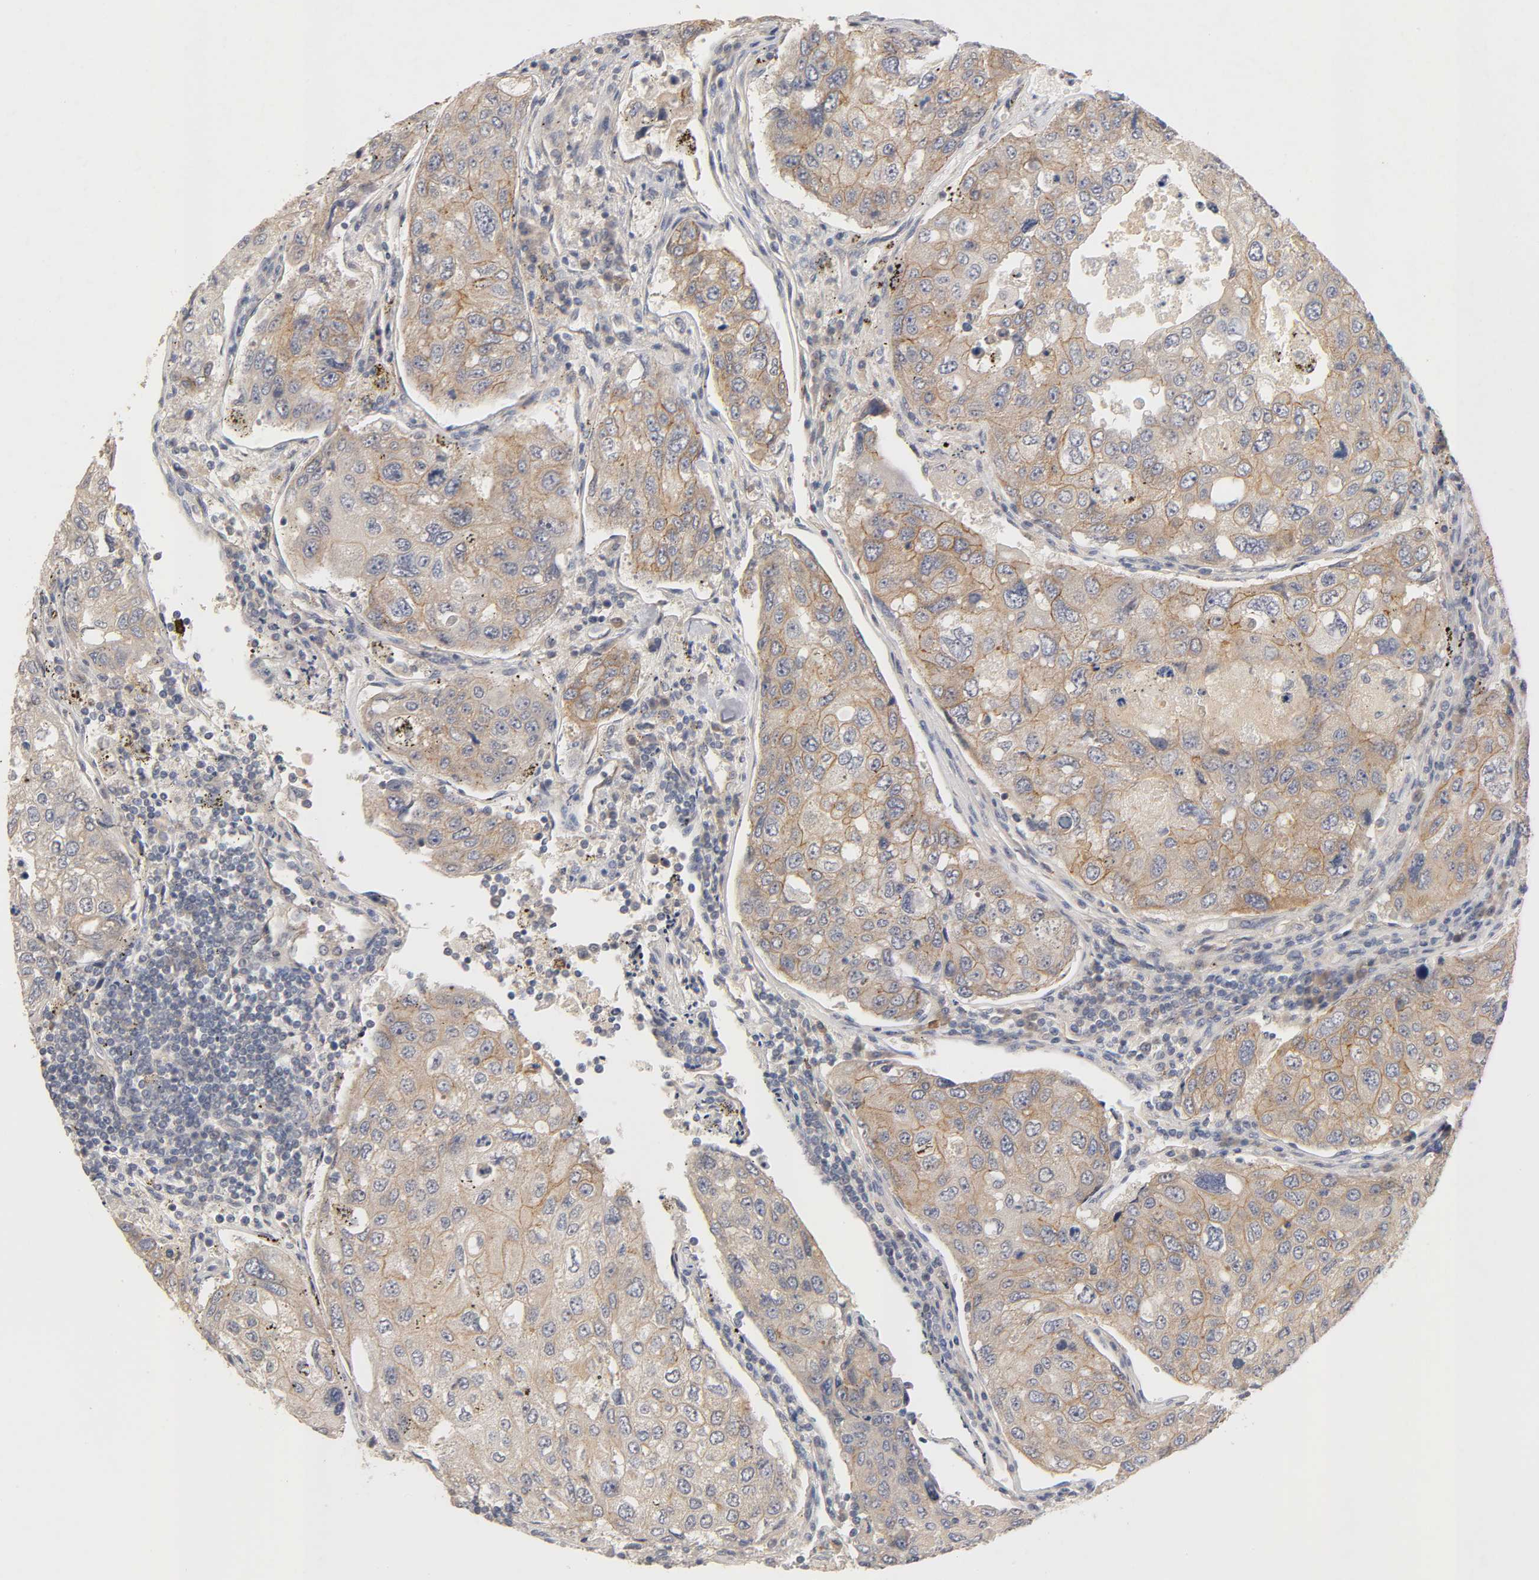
{"staining": {"intensity": "moderate", "quantity": ">75%", "location": "cytoplasmic/membranous"}, "tissue": "urothelial cancer", "cell_type": "Tumor cells", "image_type": "cancer", "snomed": [{"axis": "morphology", "description": "Urothelial carcinoma, High grade"}, {"axis": "topography", "description": "Lymph node"}, {"axis": "topography", "description": "Urinary bladder"}], "caption": "An image showing moderate cytoplasmic/membranous positivity in about >75% of tumor cells in urothelial carcinoma (high-grade), as visualized by brown immunohistochemical staining.", "gene": "PDZD11", "patient": {"sex": "male", "age": 51}}